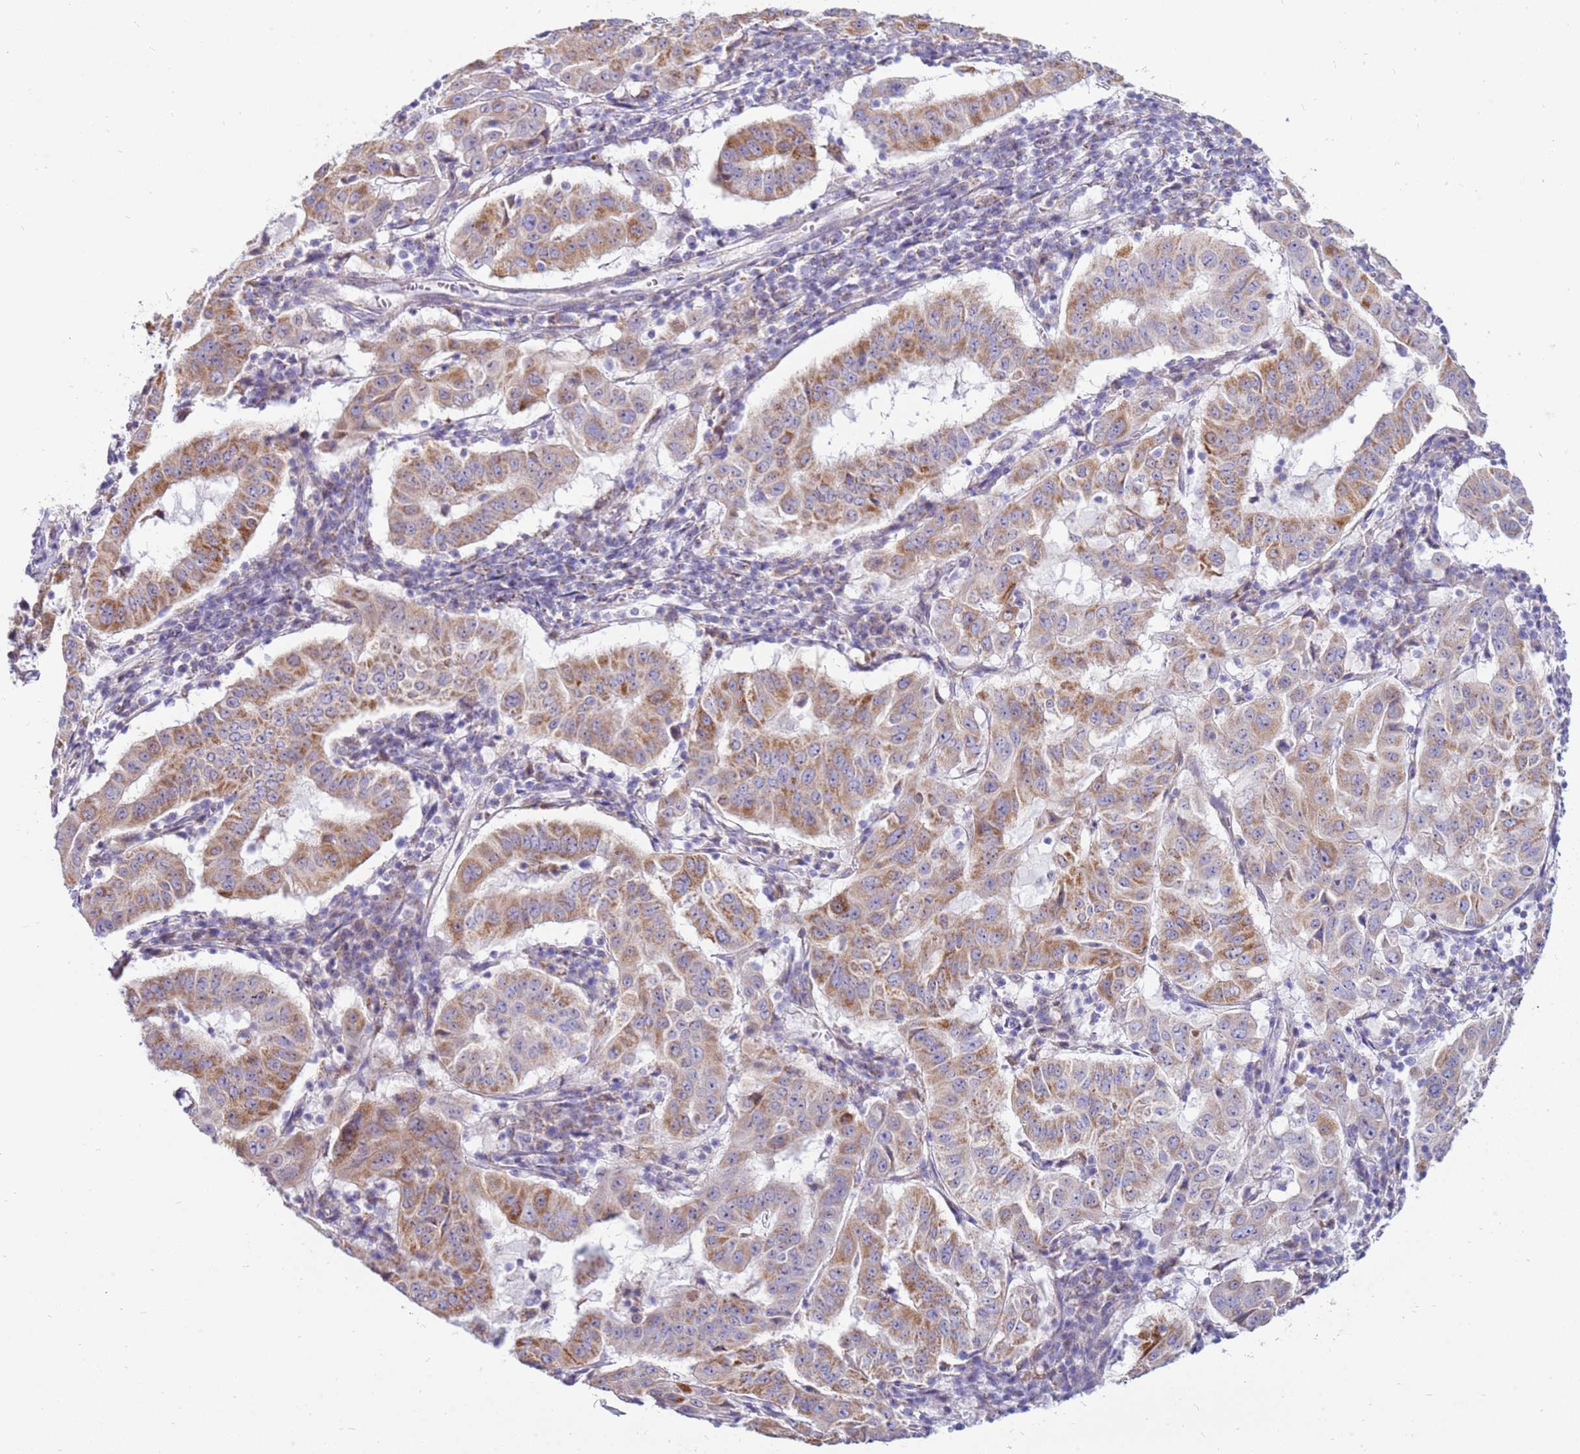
{"staining": {"intensity": "moderate", "quantity": ">75%", "location": "cytoplasmic/membranous"}, "tissue": "pancreatic cancer", "cell_type": "Tumor cells", "image_type": "cancer", "snomed": [{"axis": "morphology", "description": "Adenocarcinoma, NOS"}, {"axis": "topography", "description": "Pancreas"}], "caption": "IHC staining of adenocarcinoma (pancreatic), which demonstrates medium levels of moderate cytoplasmic/membranous staining in about >75% of tumor cells indicating moderate cytoplasmic/membranous protein expression. The staining was performed using DAB (3,3'-diaminobenzidine) (brown) for protein detection and nuclei were counterstained in hematoxylin (blue).", "gene": "IGF1R", "patient": {"sex": "male", "age": 63}}